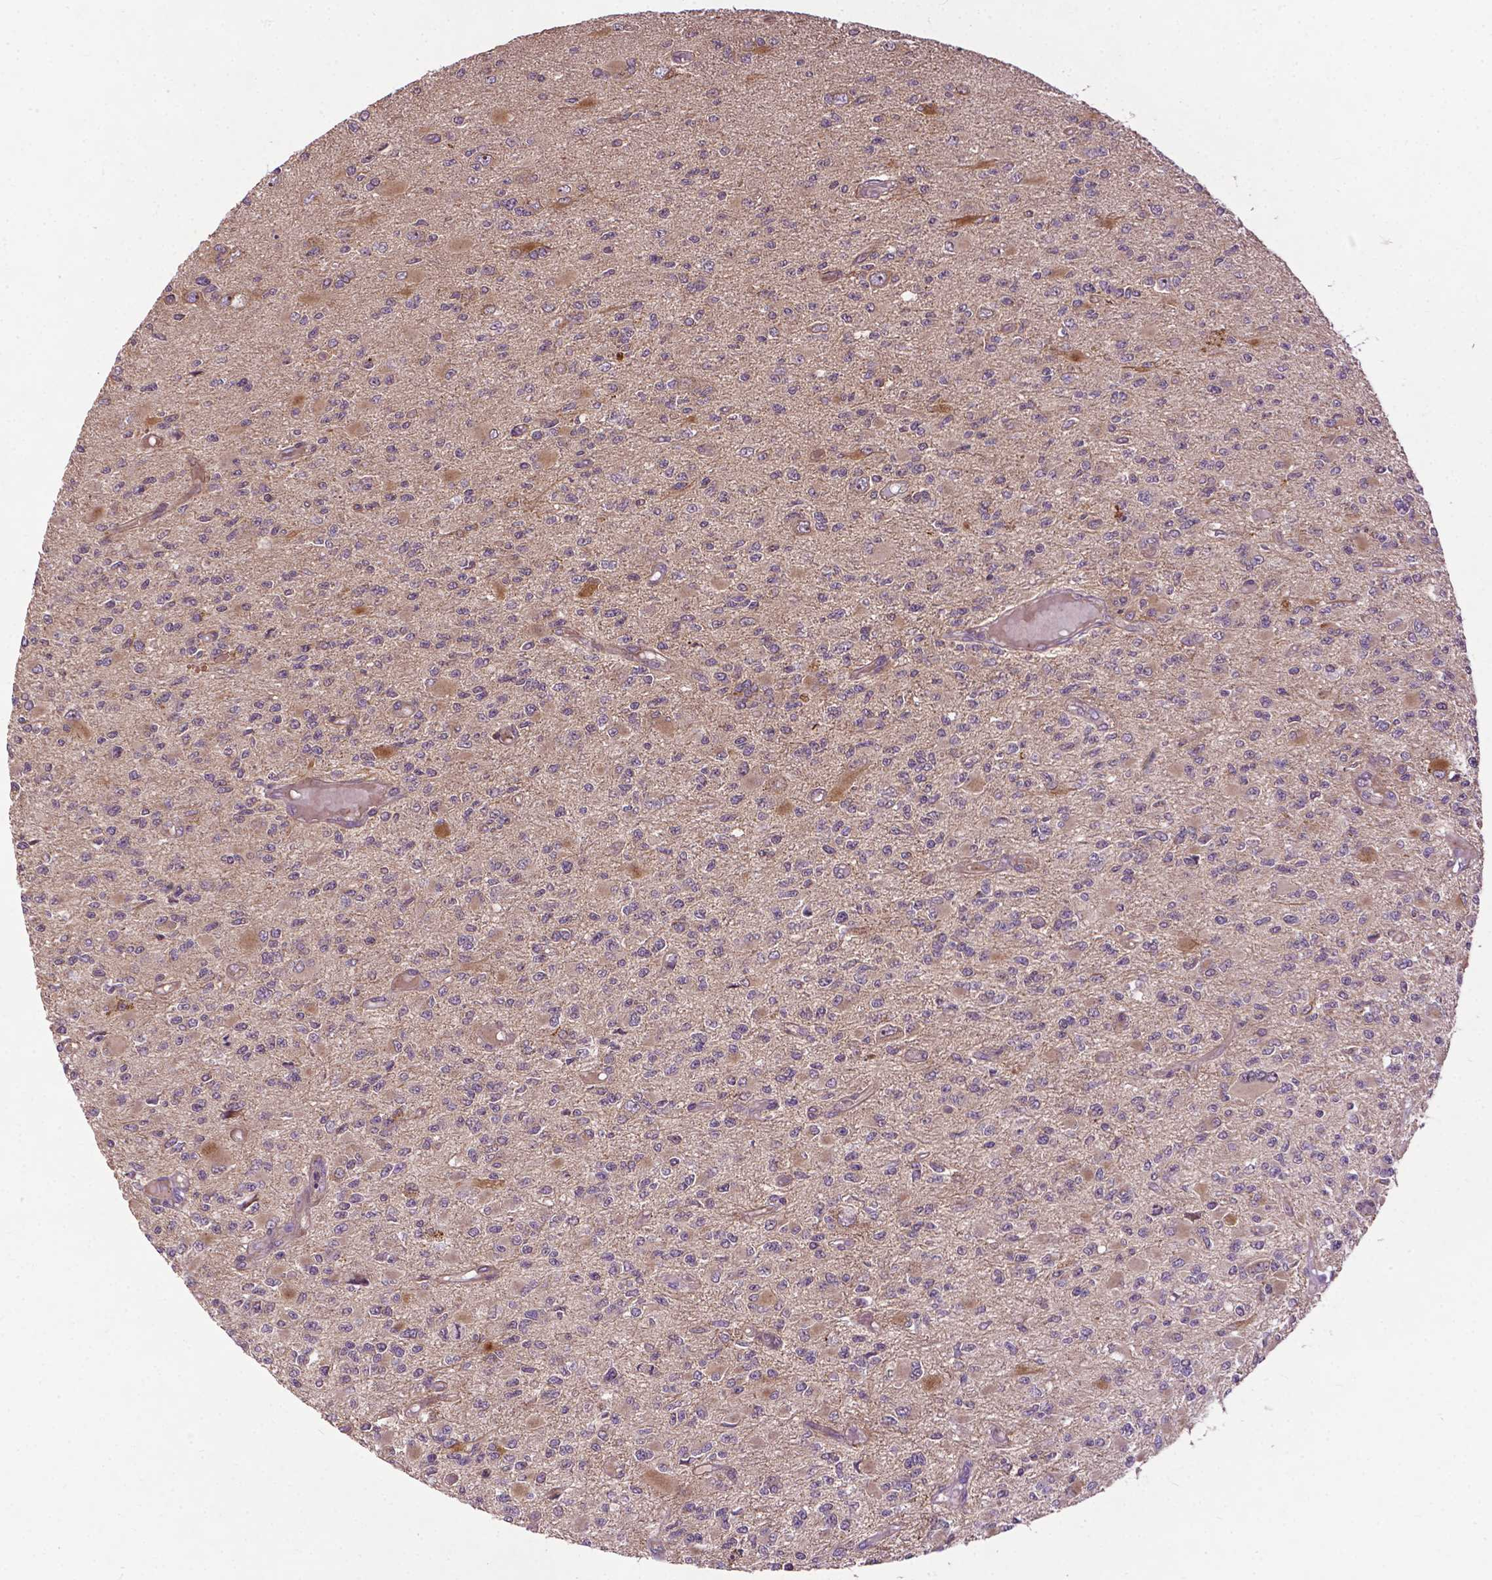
{"staining": {"intensity": "moderate", "quantity": "<25%", "location": "cytoplasmic/membranous"}, "tissue": "glioma", "cell_type": "Tumor cells", "image_type": "cancer", "snomed": [{"axis": "morphology", "description": "Glioma, malignant, High grade"}, {"axis": "topography", "description": "Brain"}], "caption": "This is a photomicrograph of IHC staining of malignant glioma (high-grade), which shows moderate staining in the cytoplasmic/membranous of tumor cells.", "gene": "PARP3", "patient": {"sex": "female", "age": 63}}